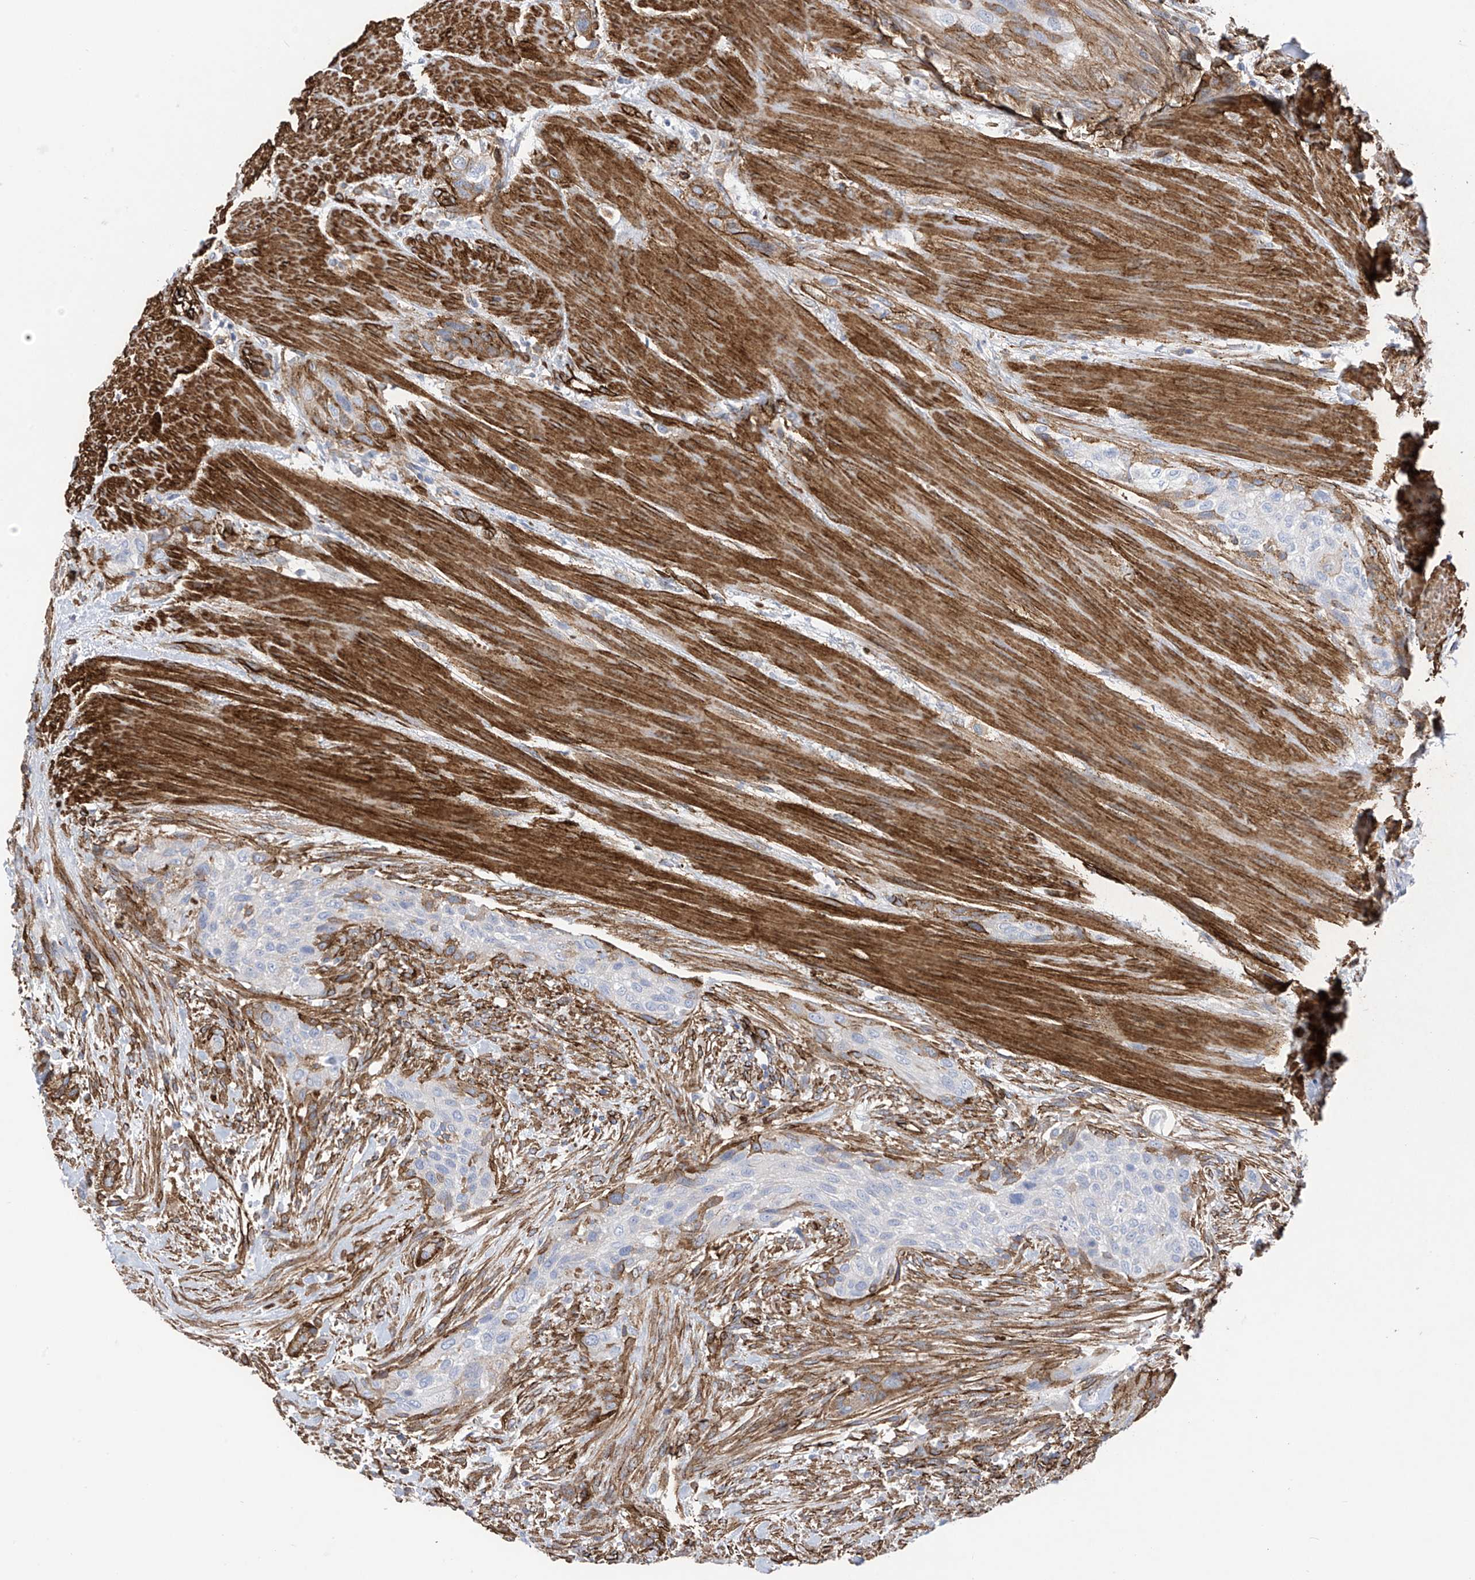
{"staining": {"intensity": "moderate", "quantity": "<25%", "location": "cytoplasmic/membranous"}, "tissue": "urothelial cancer", "cell_type": "Tumor cells", "image_type": "cancer", "snomed": [{"axis": "morphology", "description": "Urothelial carcinoma, High grade"}, {"axis": "topography", "description": "Urinary bladder"}], "caption": "IHC photomicrograph of neoplastic tissue: human urothelial carcinoma (high-grade) stained using immunohistochemistry (IHC) exhibits low levels of moderate protein expression localized specifically in the cytoplasmic/membranous of tumor cells, appearing as a cytoplasmic/membranous brown color.", "gene": "UBTD1", "patient": {"sex": "male", "age": 35}}